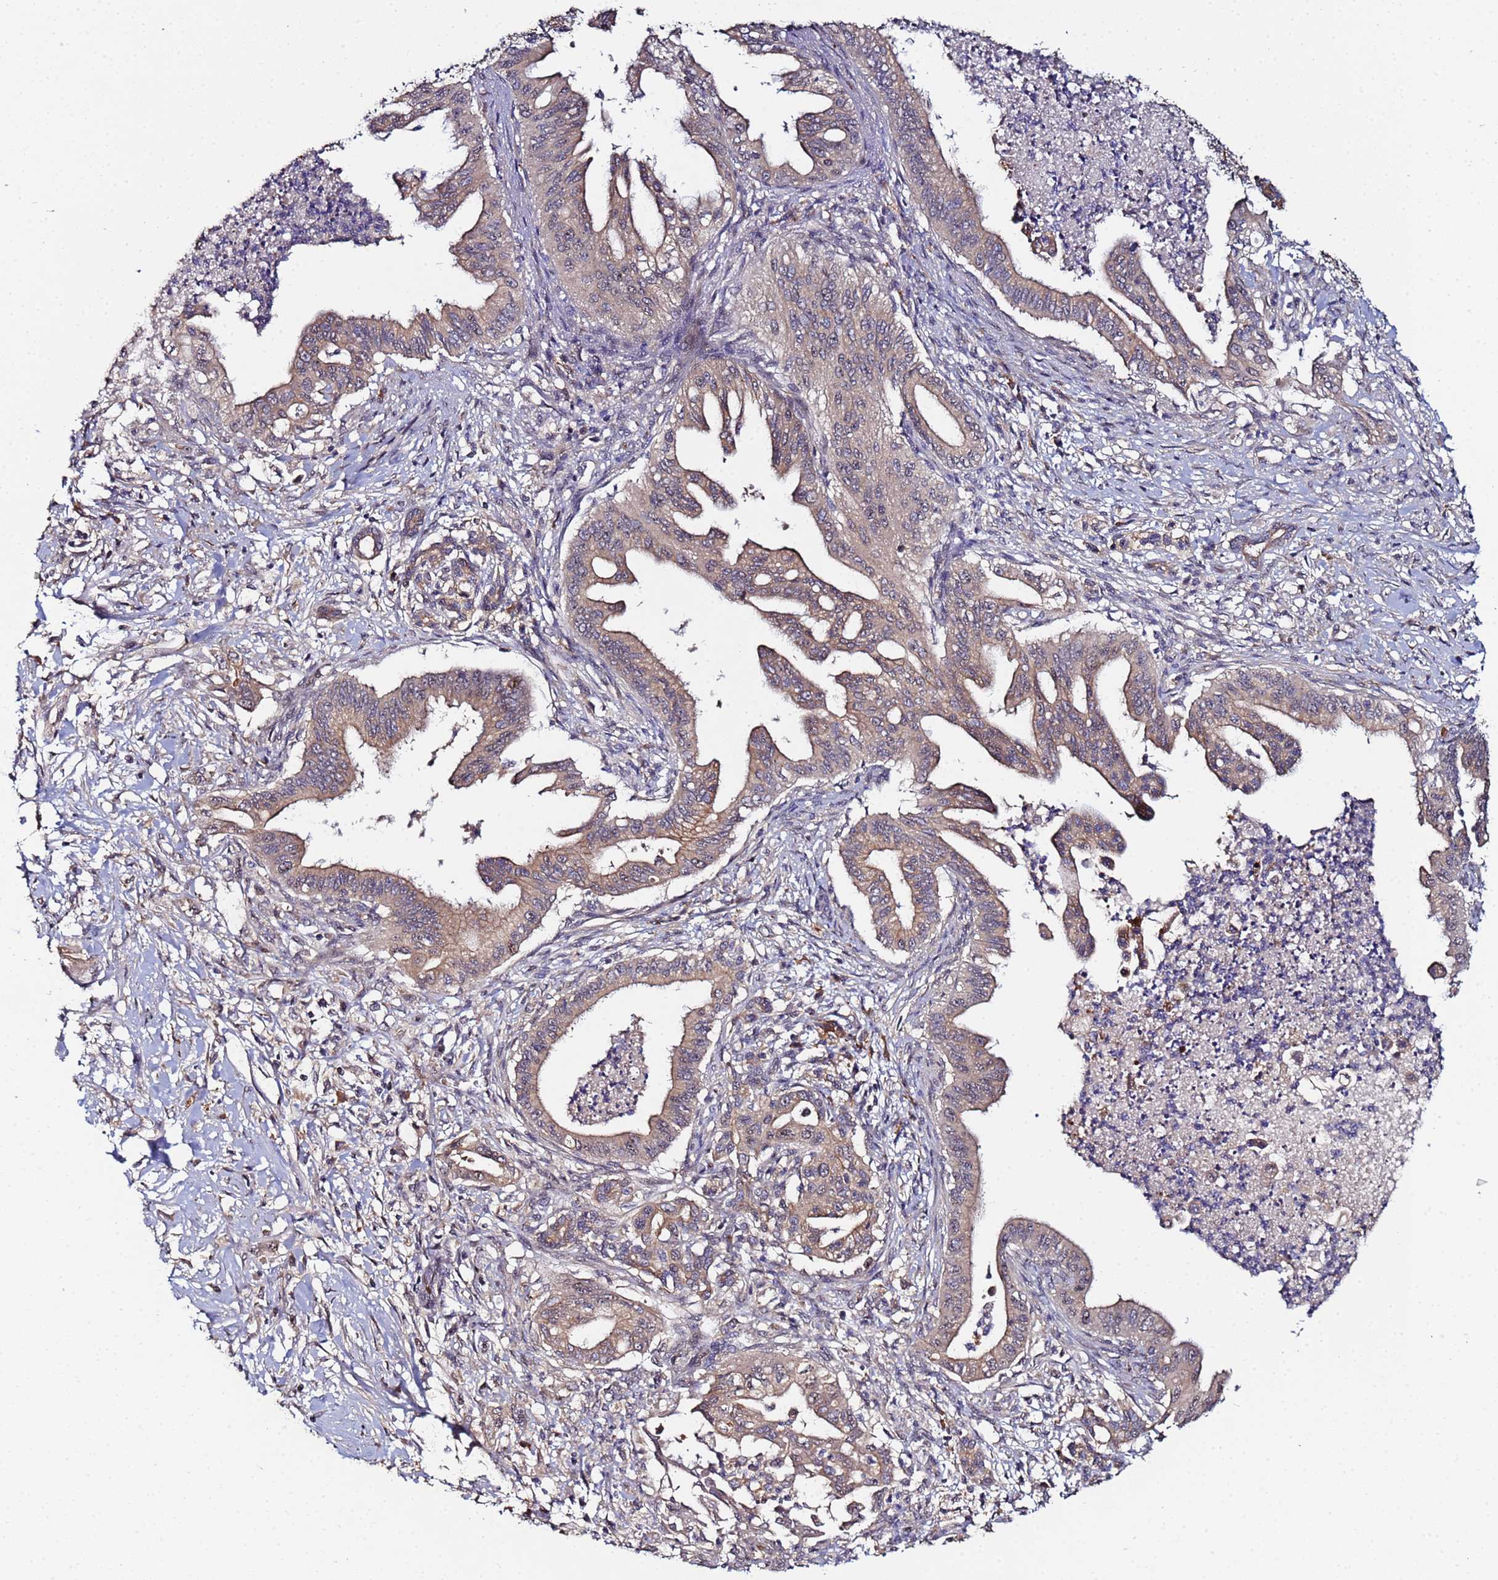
{"staining": {"intensity": "moderate", "quantity": ">75%", "location": "cytoplasmic/membranous"}, "tissue": "pancreatic cancer", "cell_type": "Tumor cells", "image_type": "cancer", "snomed": [{"axis": "morphology", "description": "Adenocarcinoma, NOS"}, {"axis": "topography", "description": "Pancreas"}], "caption": "Moderate cytoplasmic/membranous positivity for a protein is present in approximately >75% of tumor cells of pancreatic adenocarcinoma using immunohistochemistry.", "gene": "OSER1", "patient": {"sex": "male", "age": 58}}